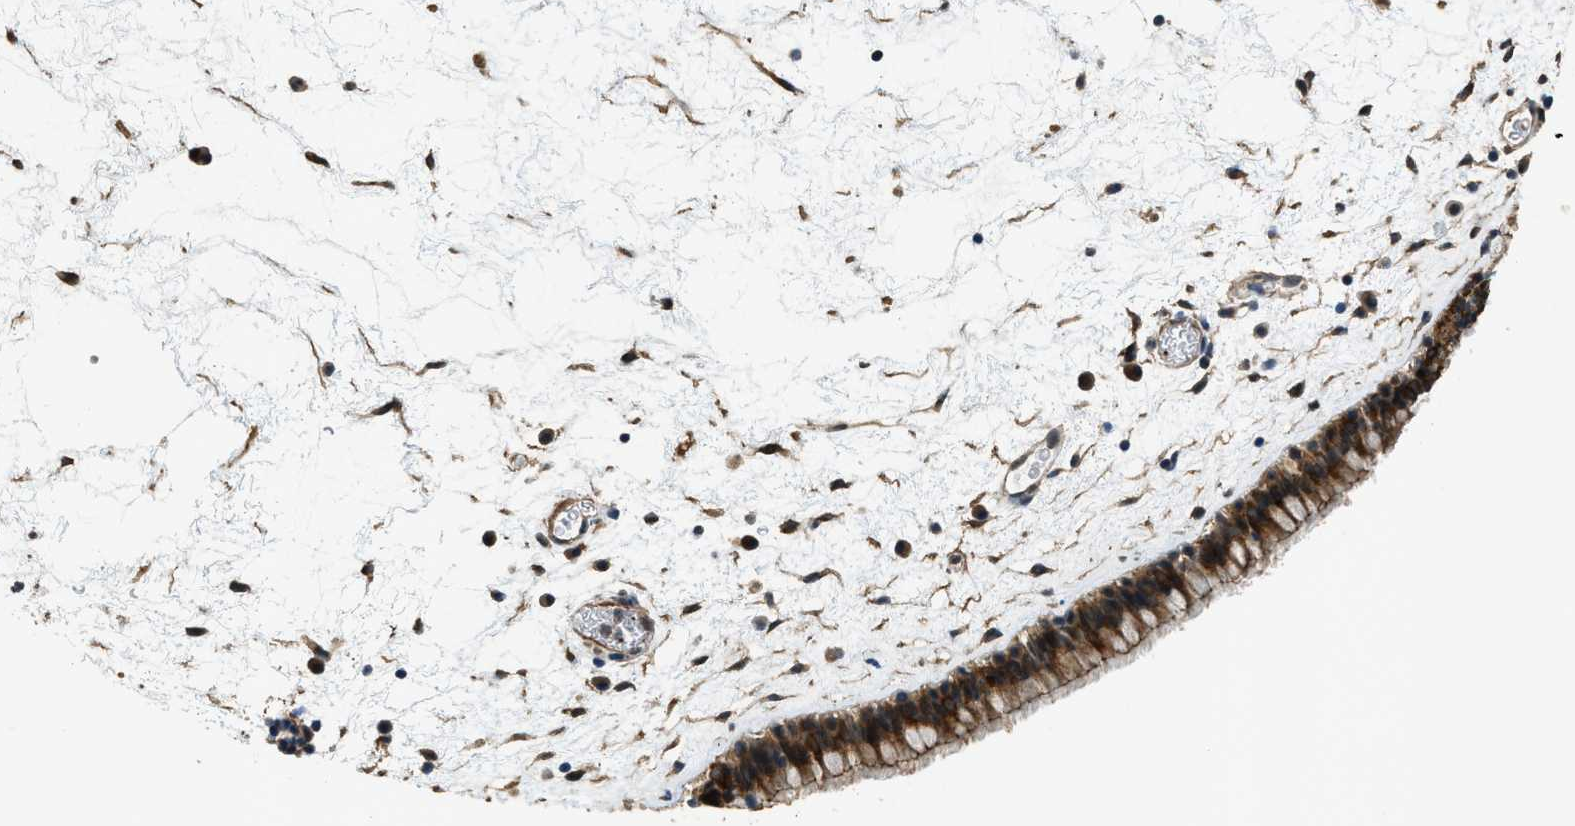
{"staining": {"intensity": "moderate", "quantity": ">75%", "location": "cytoplasmic/membranous"}, "tissue": "nasopharynx", "cell_type": "Respiratory epithelial cells", "image_type": "normal", "snomed": [{"axis": "morphology", "description": "Normal tissue, NOS"}, {"axis": "morphology", "description": "Inflammation, NOS"}, {"axis": "topography", "description": "Nasopharynx"}], "caption": "Immunohistochemistry micrograph of unremarkable nasopharynx: human nasopharynx stained using immunohistochemistry (IHC) shows medium levels of moderate protein expression localized specifically in the cytoplasmic/membranous of respiratory epithelial cells, appearing as a cytoplasmic/membranous brown color.", "gene": "CGN", "patient": {"sex": "male", "age": 48}}